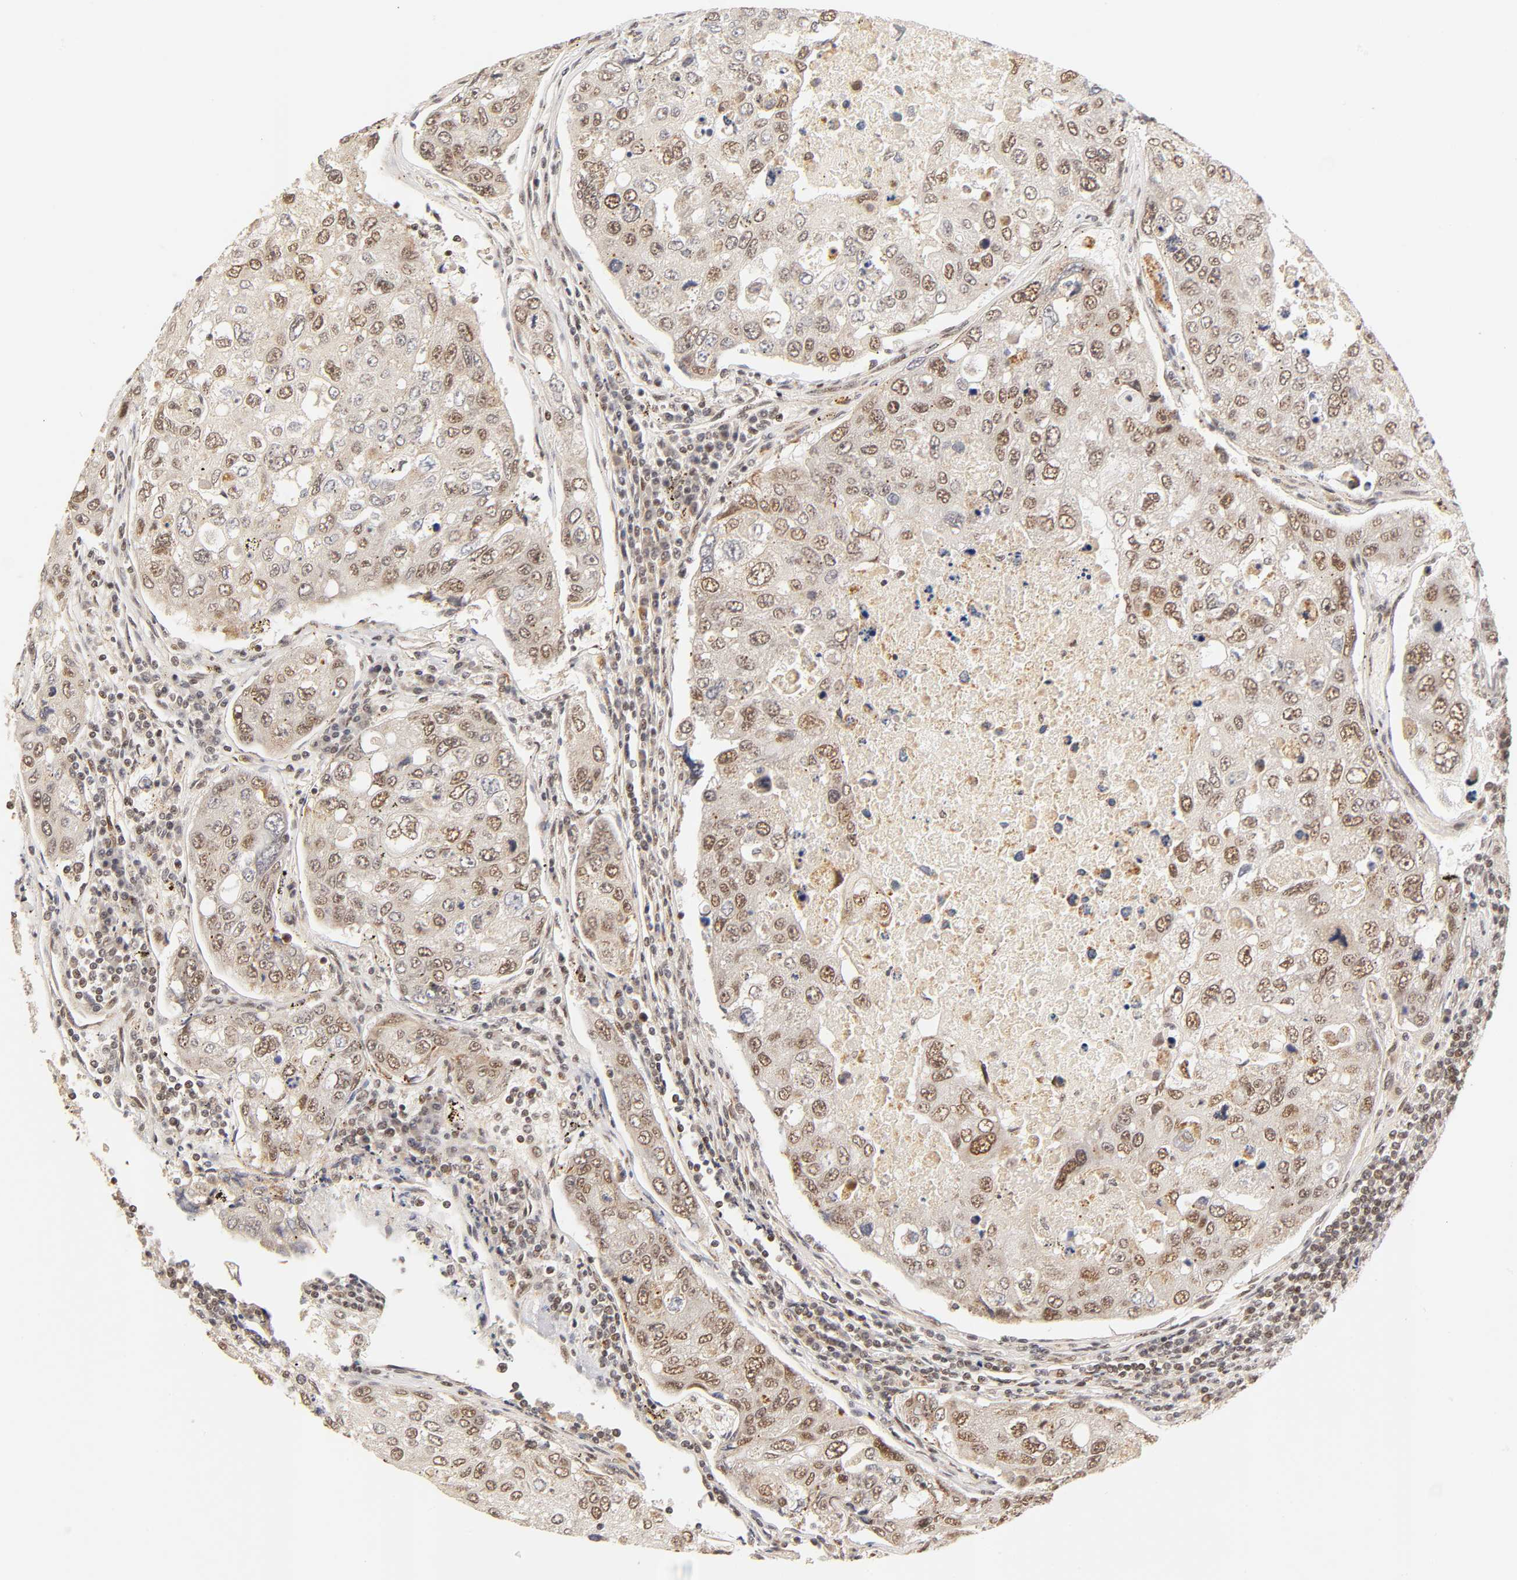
{"staining": {"intensity": "moderate", "quantity": ">75%", "location": "cytoplasmic/membranous,nuclear"}, "tissue": "urothelial cancer", "cell_type": "Tumor cells", "image_type": "cancer", "snomed": [{"axis": "morphology", "description": "Urothelial carcinoma, High grade"}, {"axis": "topography", "description": "Lymph node"}, {"axis": "topography", "description": "Urinary bladder"}], "caption": "DAB immunohistochemical staining of high-grade urothelial carcinoma demonstrates moderate cytoplasmic/membranous and nuclear protein expression in about >75% of tumor cells.", "gene": "TAF10", "patient": {"sex": "male", "age": 51}}